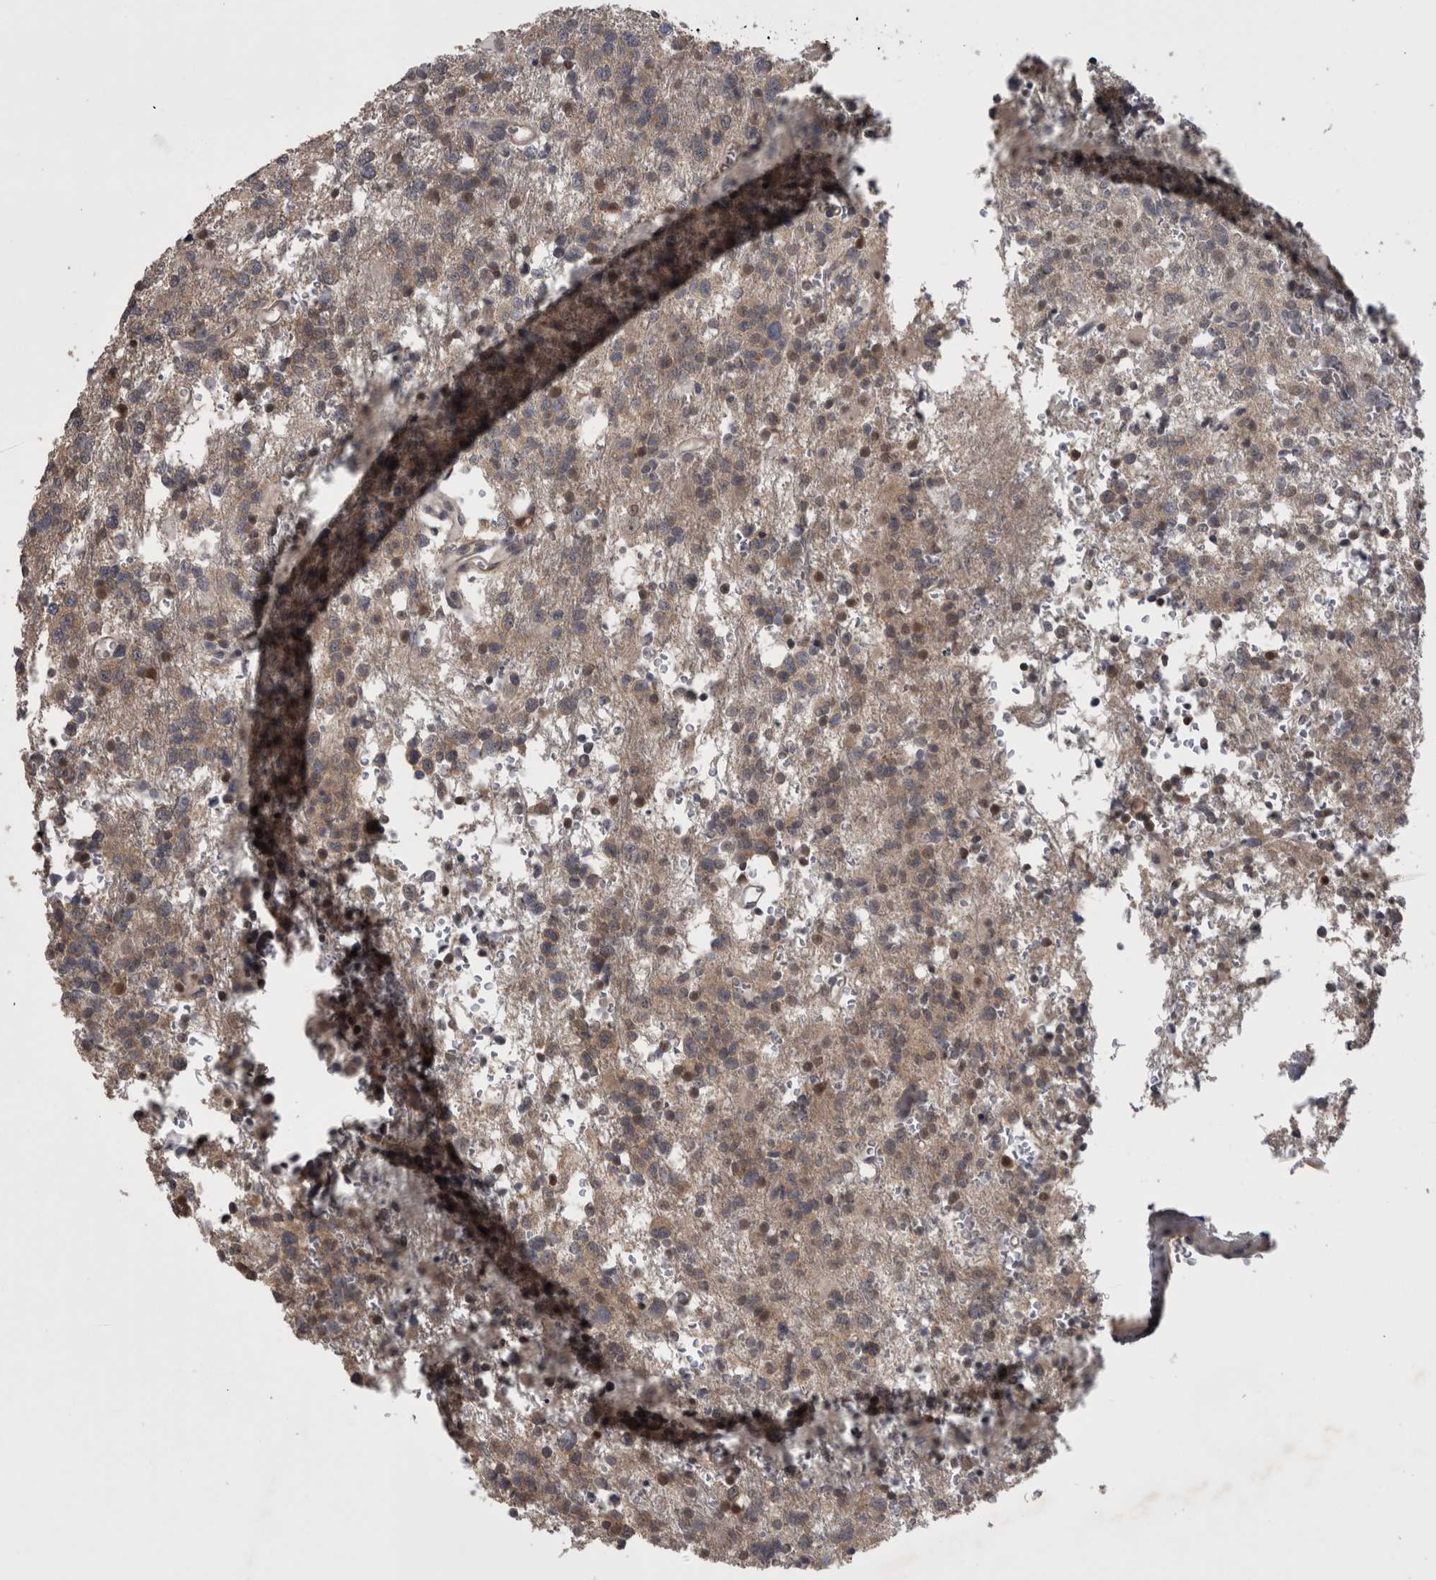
{"staining": {"intensity": "weak", "quantity": ">75%", "location": "cytoplasmic/membranous"}, "tissue": "glioma", "cell_type": "Tumor cells", "image_type": "cancer", "snomed": [{"axis": "morphology", "description": "Glioma, malignant, High grade"}, {"axis": "topography", "description": "Brain"}], "caption": "Brown immunohistochemical staining in glioma reveals weak cytoplasmic/membranous expression in approximately >75% of tumor cells.", "gene": "ZNF114", "patient": {"sex": "female", "age": 62}}